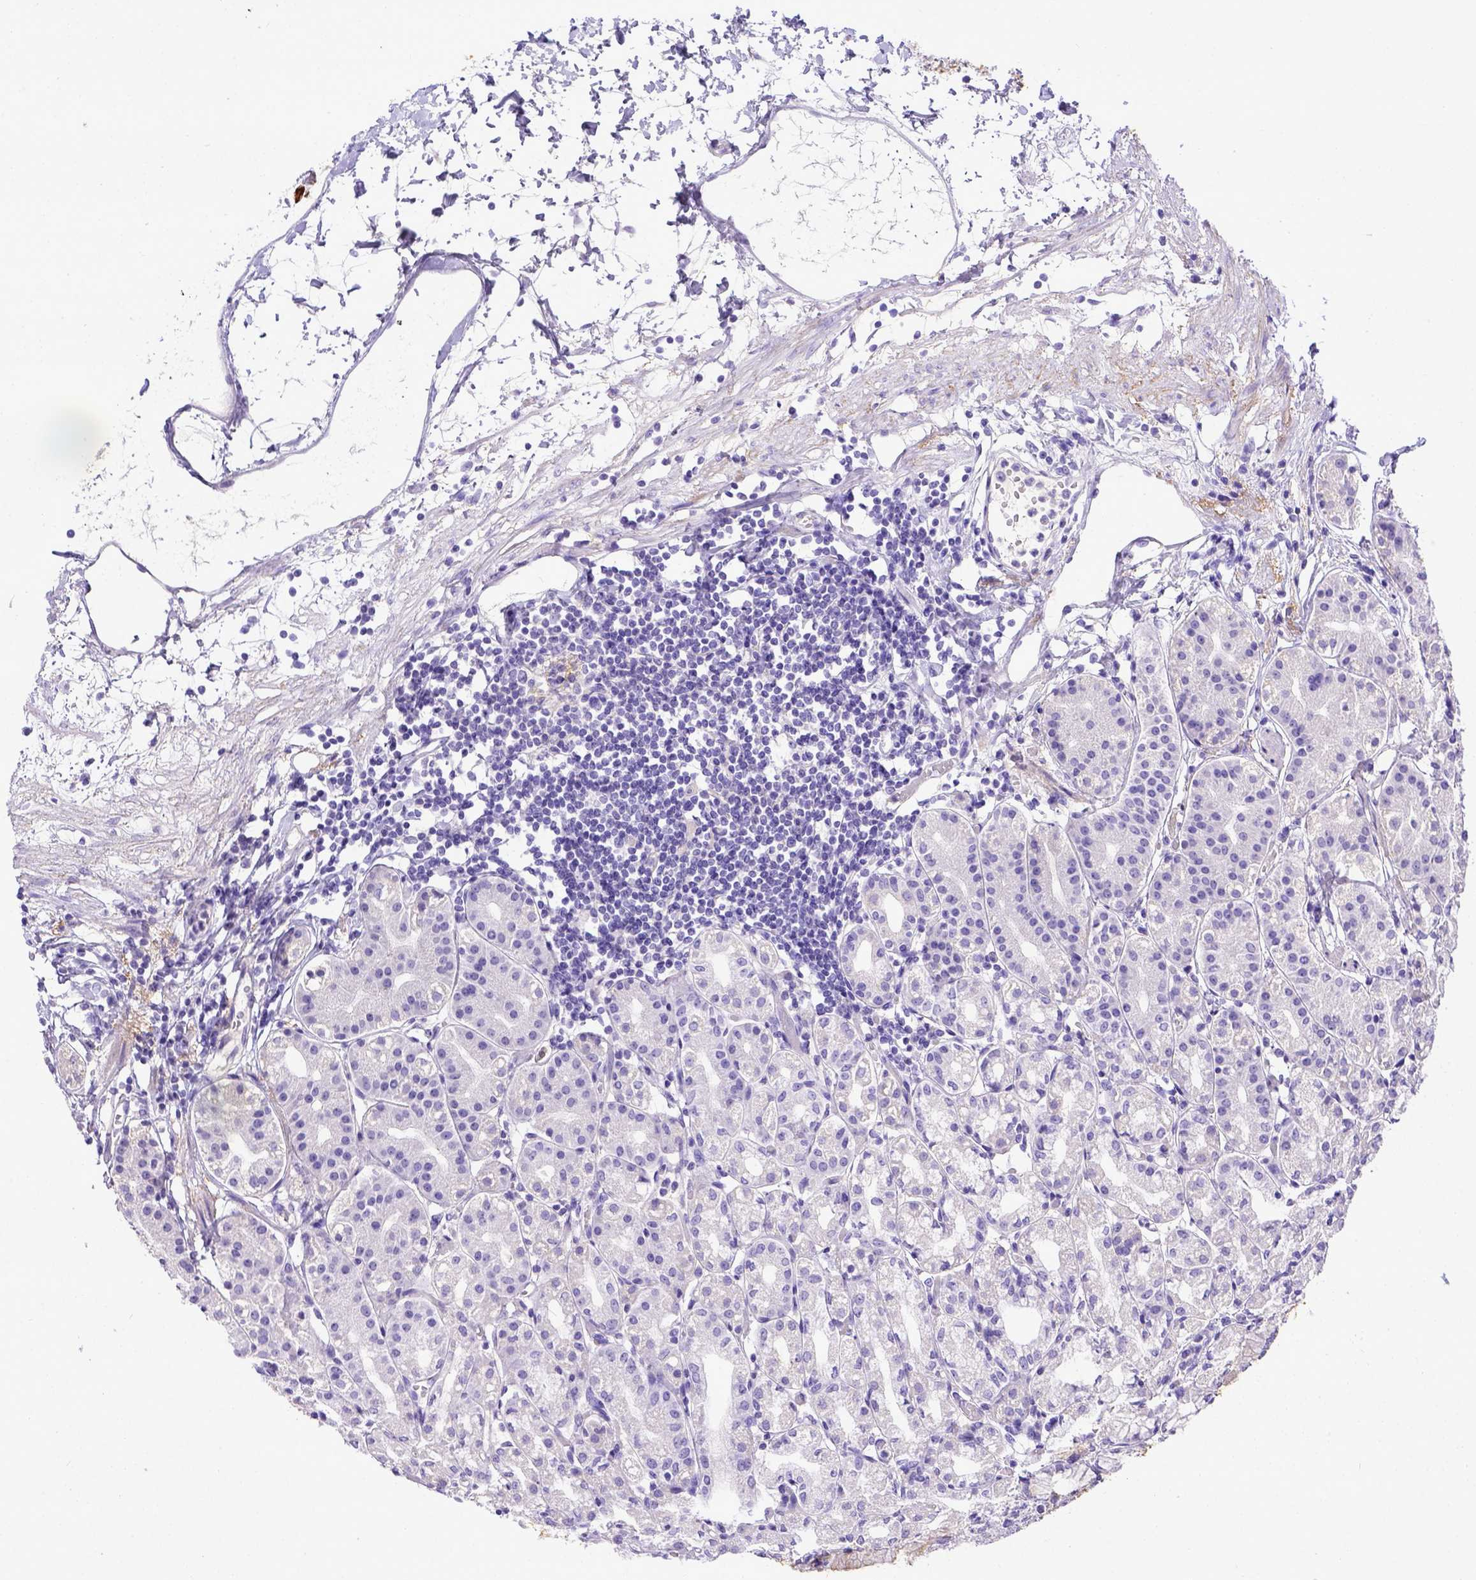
{"staining": {"intensity": "negative", "quantity": "none", "location": "none"}, "tissue": "stomach", "cell_type": "Glandular cells", "image_type": "normal", "snomed": [{"axis": "morphology", "description": "Normal tissue, NOS"}, {"axis": "topography", "description": "Skeletal muscle"}, {"axis": "topography", "description": "Stomach"}], "caption": "Human stomach stained for a protein using immunohistochemistry shows no positivity in glandular cells.", "gene": "BTN1A1", "patient": {"sex": "female", "age": 57}}